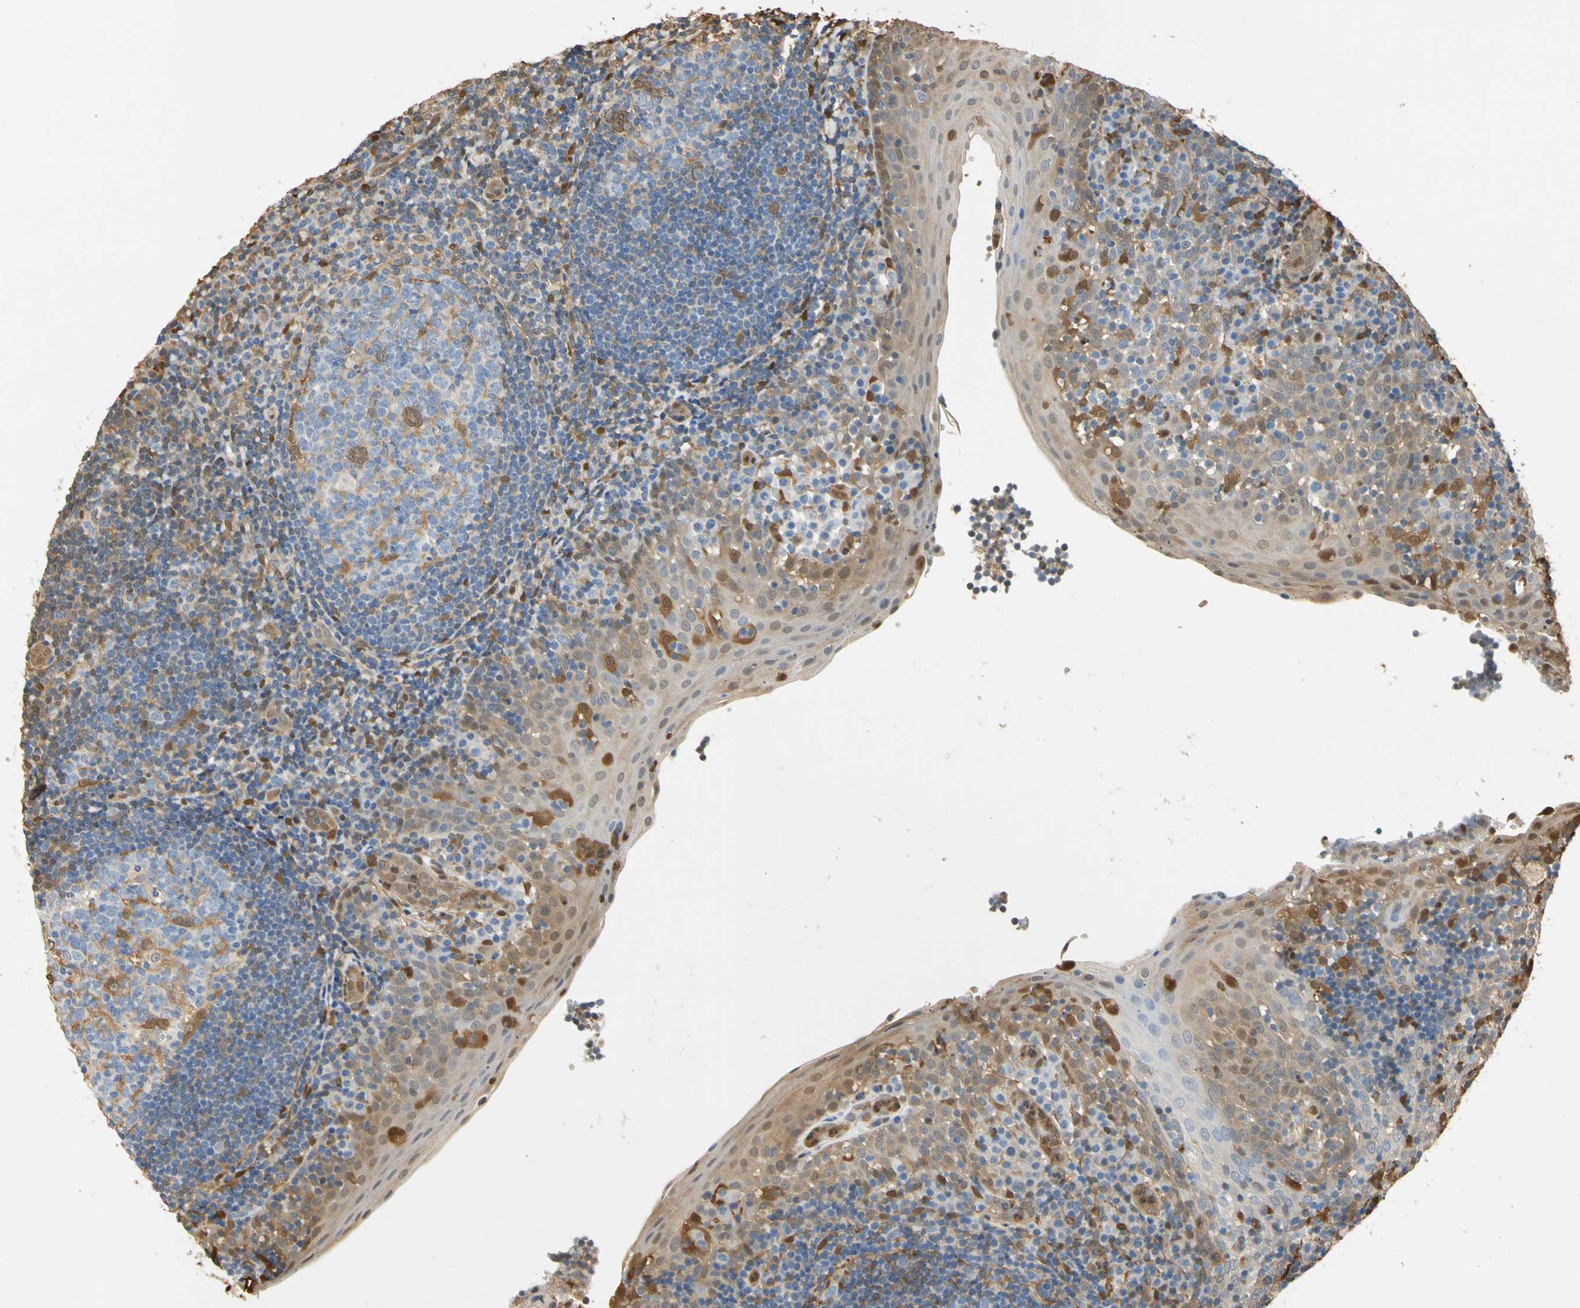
{"staining": {"intensity": "moderate", "quantity": "<25%", "location": "cytoplasmic/membranous"}, "tissue": "tonsil", "cell_type": "Germinal center cells", "image_type": "normal", "snomed": [{"axis": "morphology", "description": "Normal tissue, NOS"}, {"axis": "topography", "description": "Tonsil"}], "caption": "Protein staining by IHC demonstrates moderate cytoplasmic/membranous staining in approximately <25% of germinal center cells in normal tonsil.", "gene": "S100A6", "patient": {"sex": "female", "age": 40}}